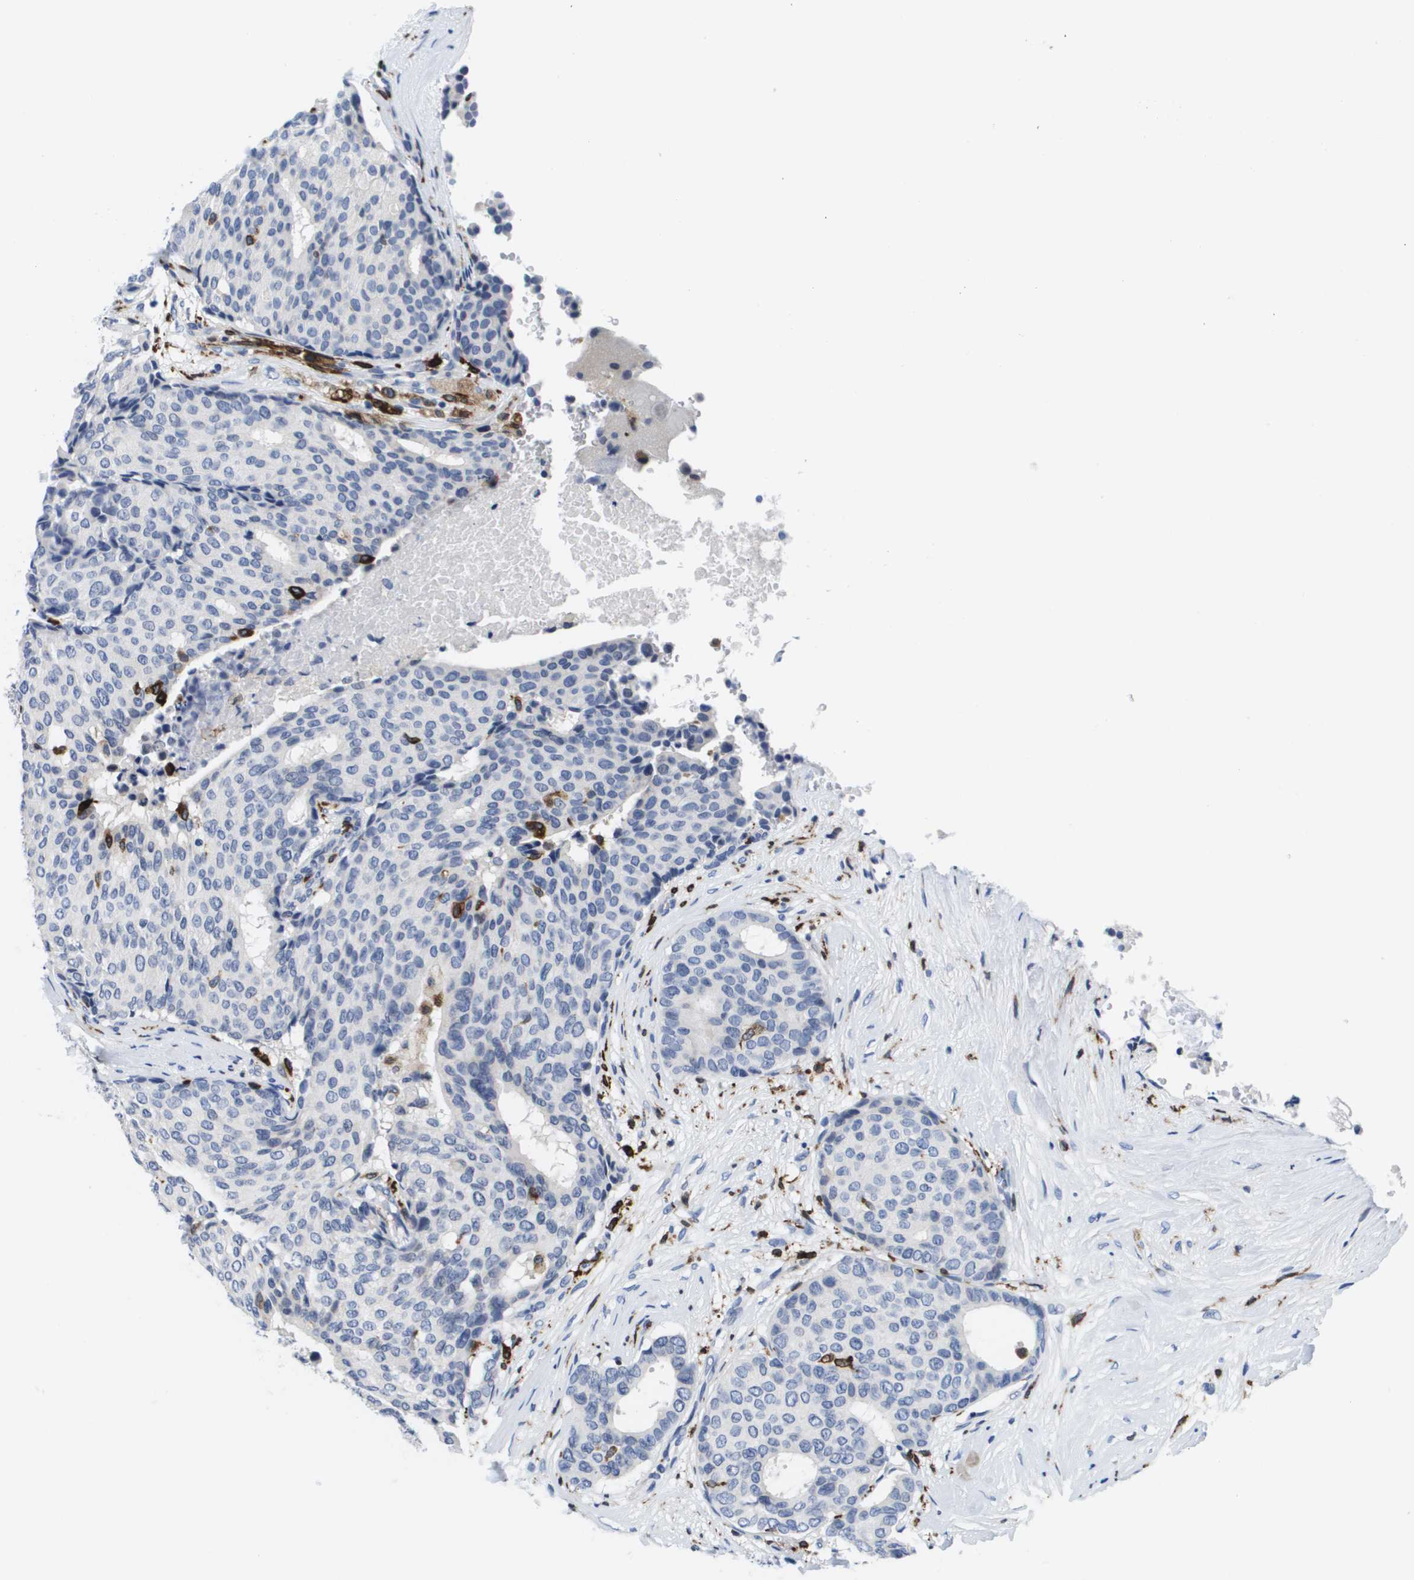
{"staining": {"intensity": "negative", "quantity": "none", "location": "none"}, "tissue": "breast cancer", "cell_type": "Tumor cells", "image_type": "cancer", "snomed": [{"axis": "morphology", "description": "Duct carcinoma"}, {"axis": "topography", "description": "Breast"}], "caption": "Tumor cells are negative for protein expression in human breast infiltrating ductal carcinoma.", "gene": "HMOX1", "patient": {"sex": "female", "age": 75}}